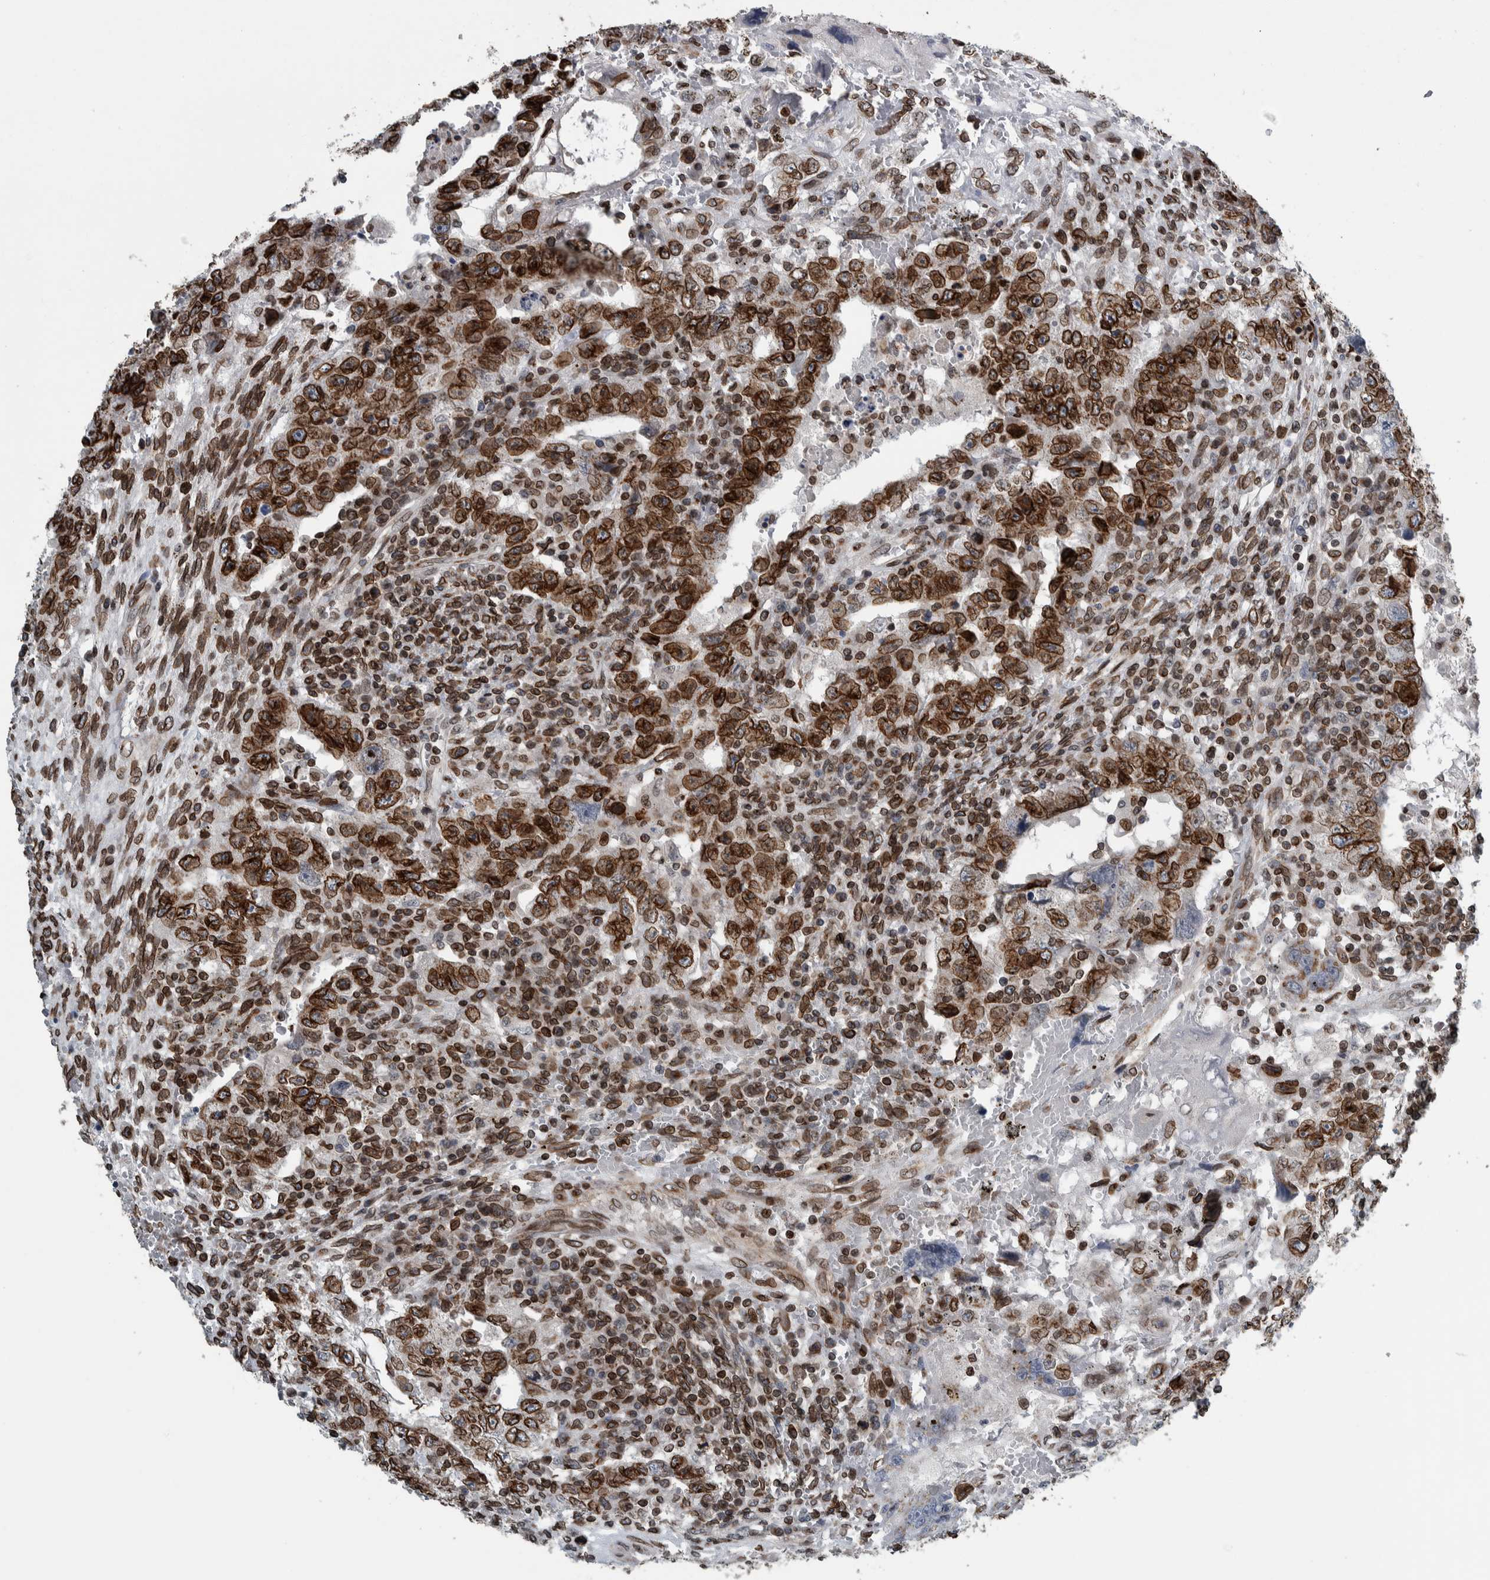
{"staining": {"intensity": "strong", "quantity": ">75%", "location": "cytoplasmic/membranous,nuclear"}, "tissue": "testis cancer", "cell_type": "Tumor cells", "image_type": "cancer", "snomed": [{"axis": "morphology", "description": "Carcinoma, Embryonal, NOS"}, {"axis": "topography", "description": "Testis"}], "caption": "Protein expression analysis of human testis embryonal carcinoma reveals strong cytoplasmic/membranous and nuclear positivity in approximately >75% of tumor cells.", "gene": "FAM135B", "patient": {"sex": "male", "age": 26}}